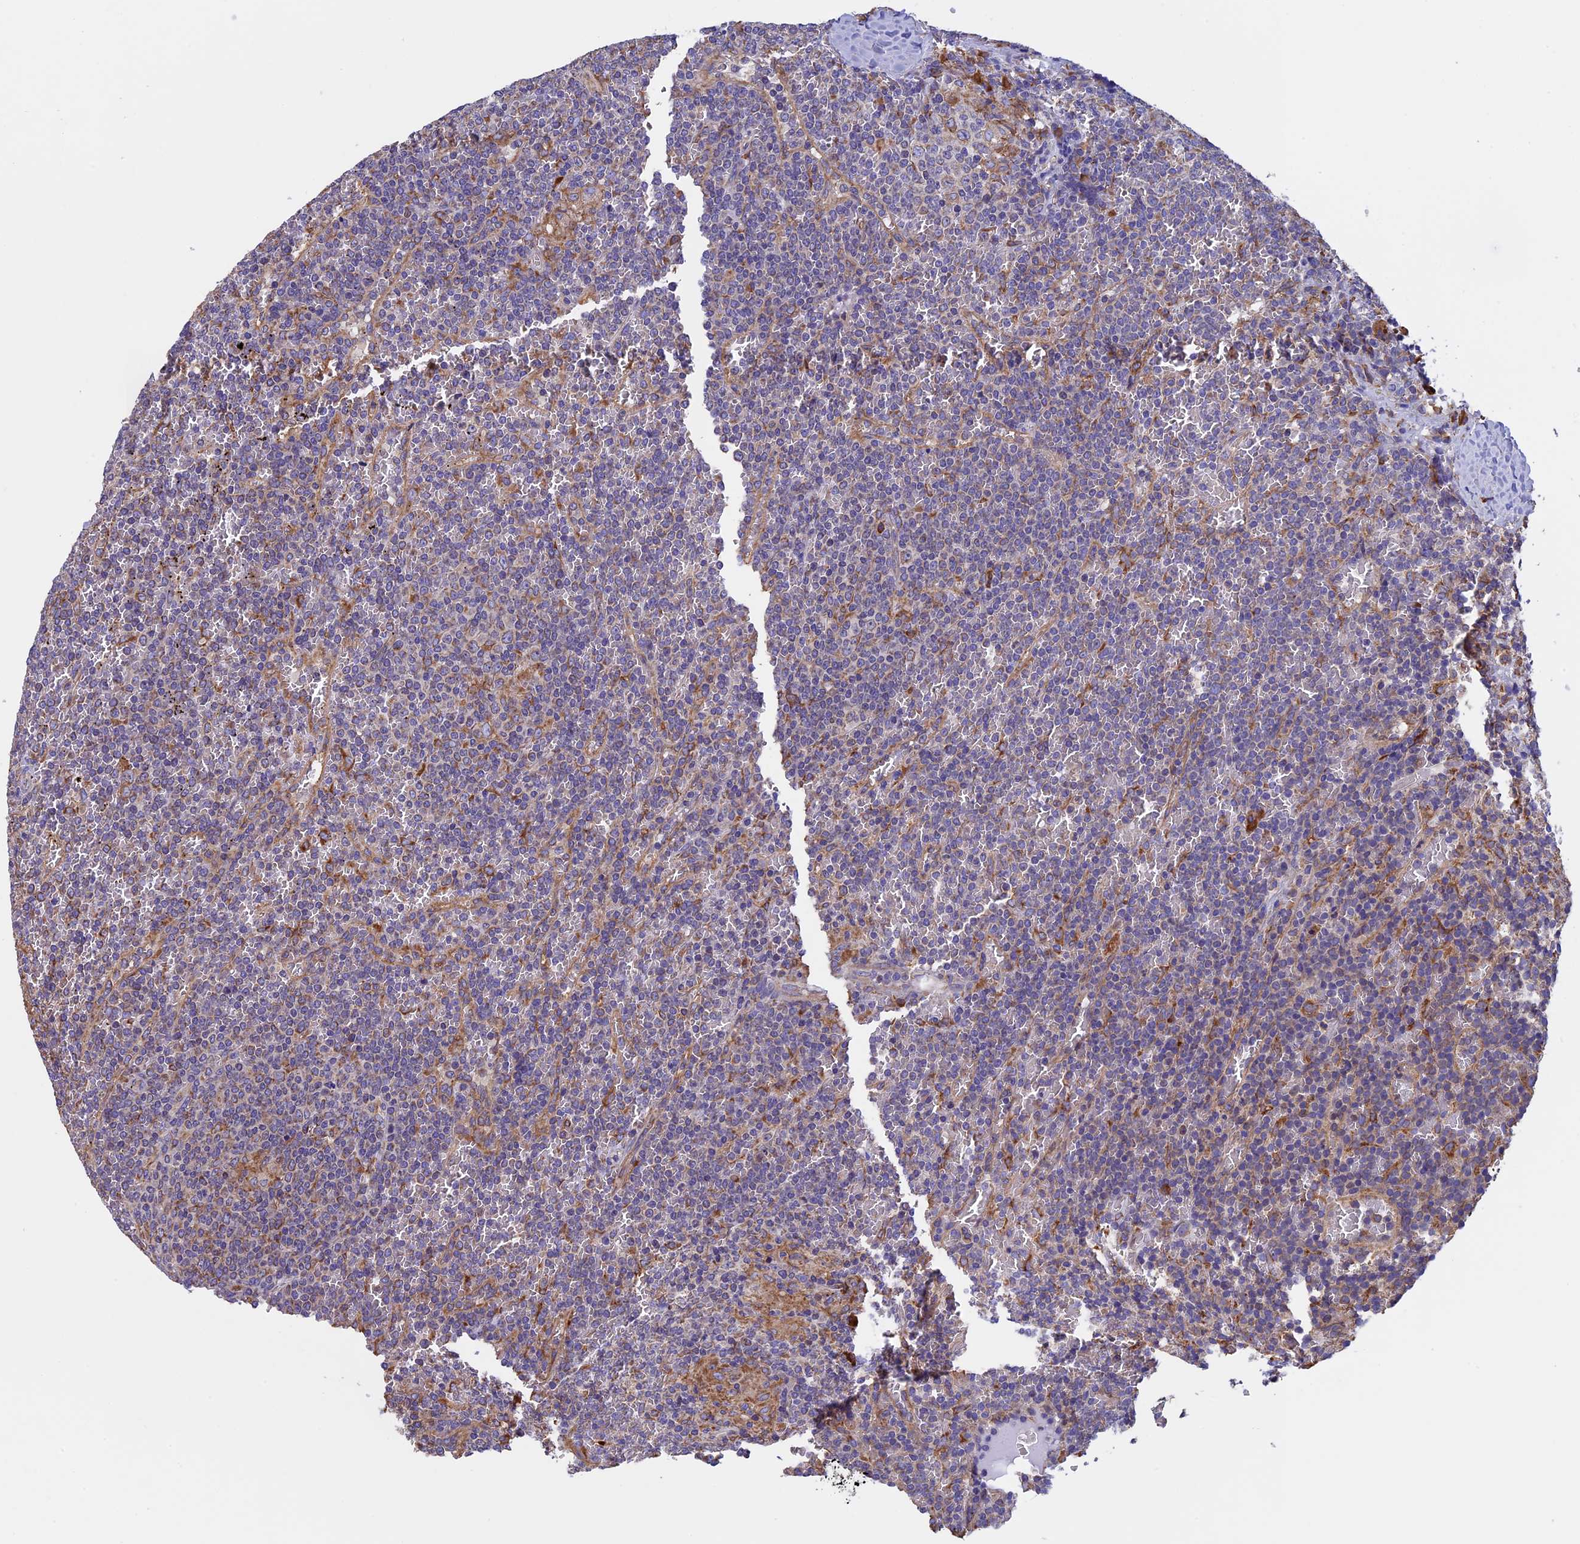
{"staining": {"intensity": "negative", "quantity": "none", "location": "none"}, "tissue": "lymphoma", "cell_type": "Tumor cells", "image_type": "cancer", "snomed": [{"axis": "morphology", "description": "Malignant lymphoma, non-Hodgkin's type, Low grade"}, {"axis": "topography", "description": "Spleen"}], "caption": "Tumor cells are negative for protein expression in human lymphoma.", "gene": "BTBD3", "patient": {"sex": "female", "age": 19}}